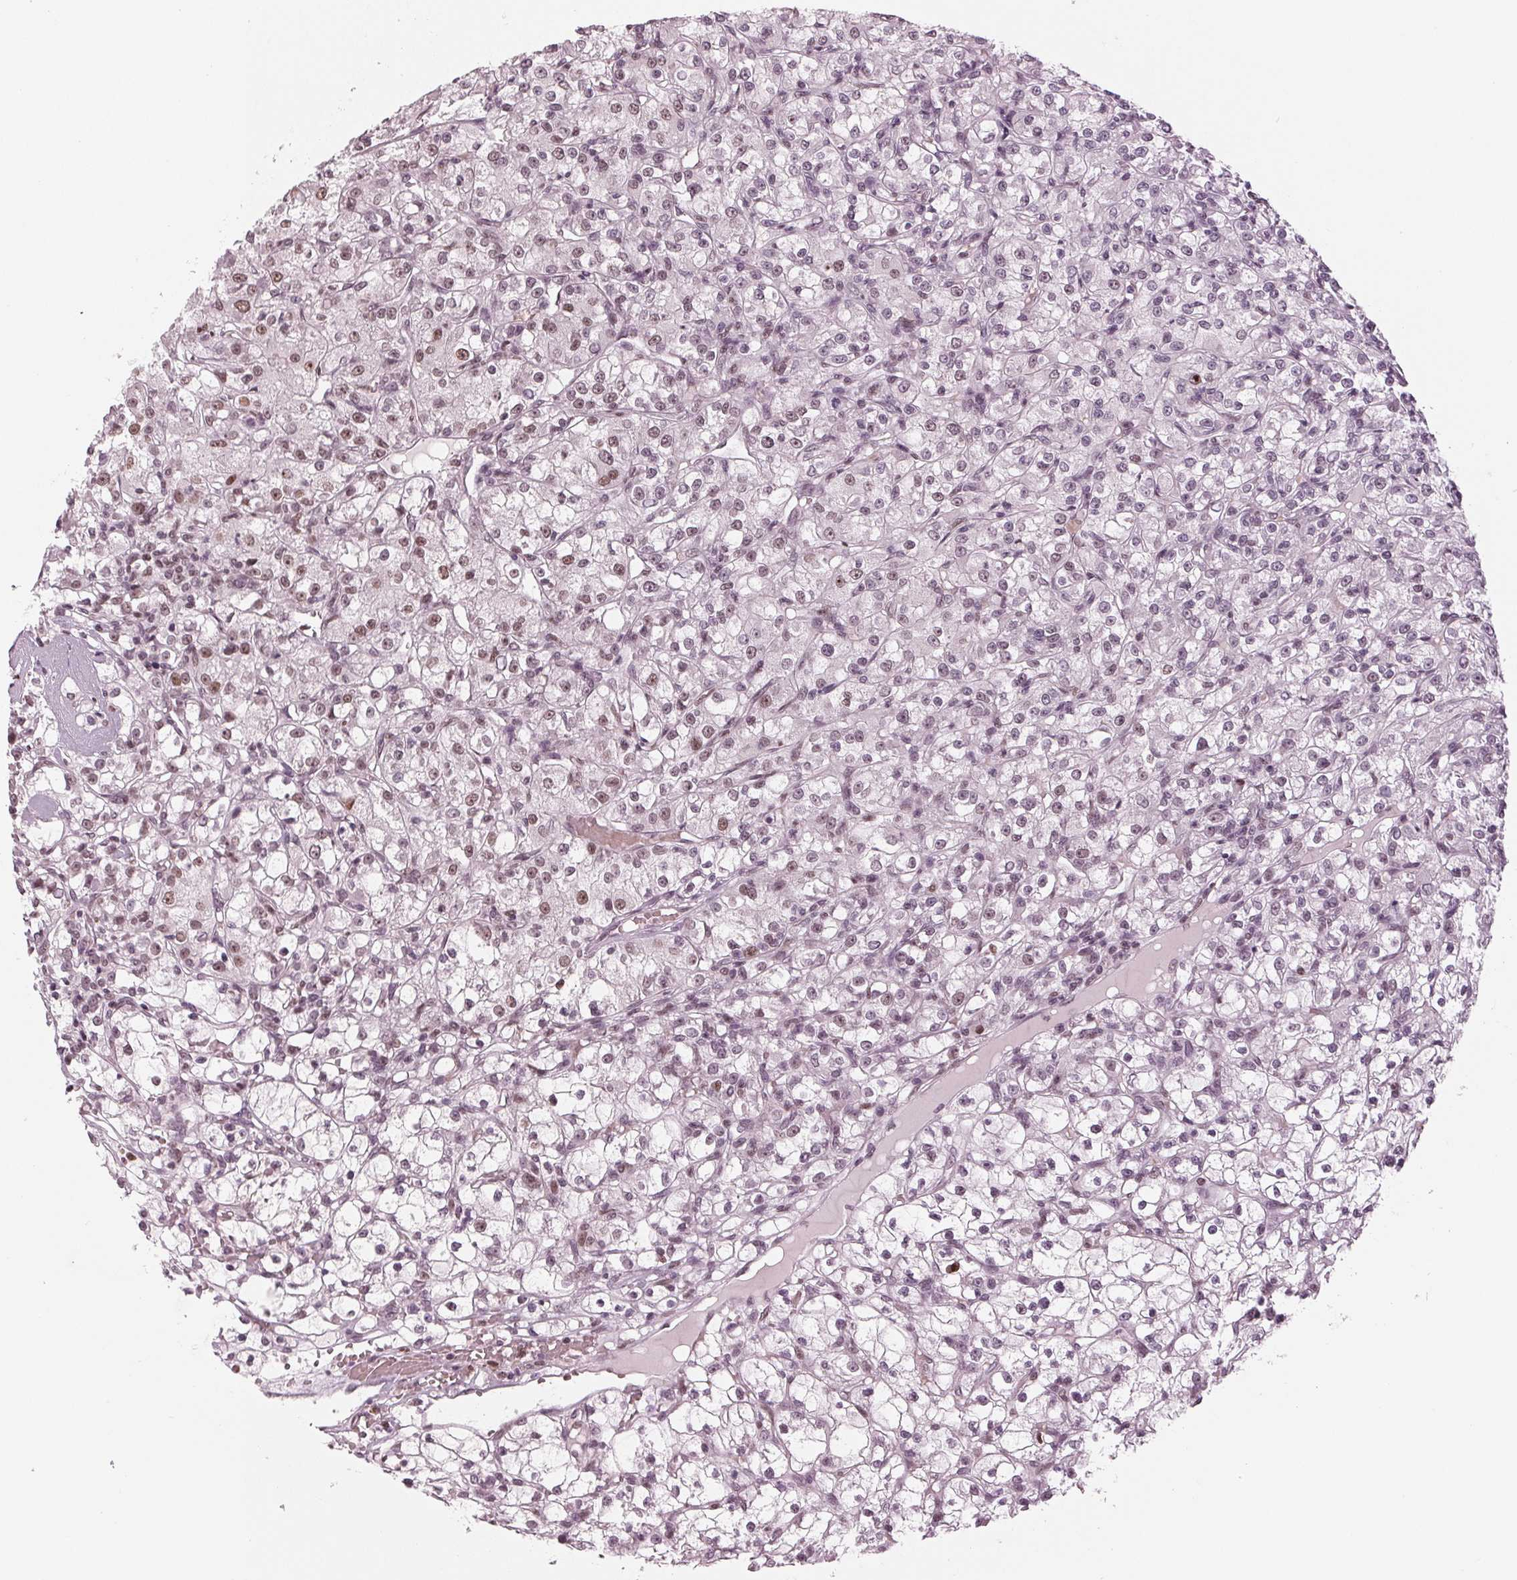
{"staining": {"intensity": "weak", "quantity": "<25%", "location": "nuclear"}, "tissue": "renal cancer", "cell_type": "Tumor cells", "image_type": "cancer", "snomed": [{"axis": "morphology", "description": "Adenocarcinoma, NOS"}, {"axis": "topography", "description": "Kidney"}], "caption": "Renal cancer (adenocarcinoma) stained for a protein using immunohistochemistry demonstrates no positivity tumor cells.", "gene": "DNMT3L", "patient": {"sex": "female", "age": 59}}